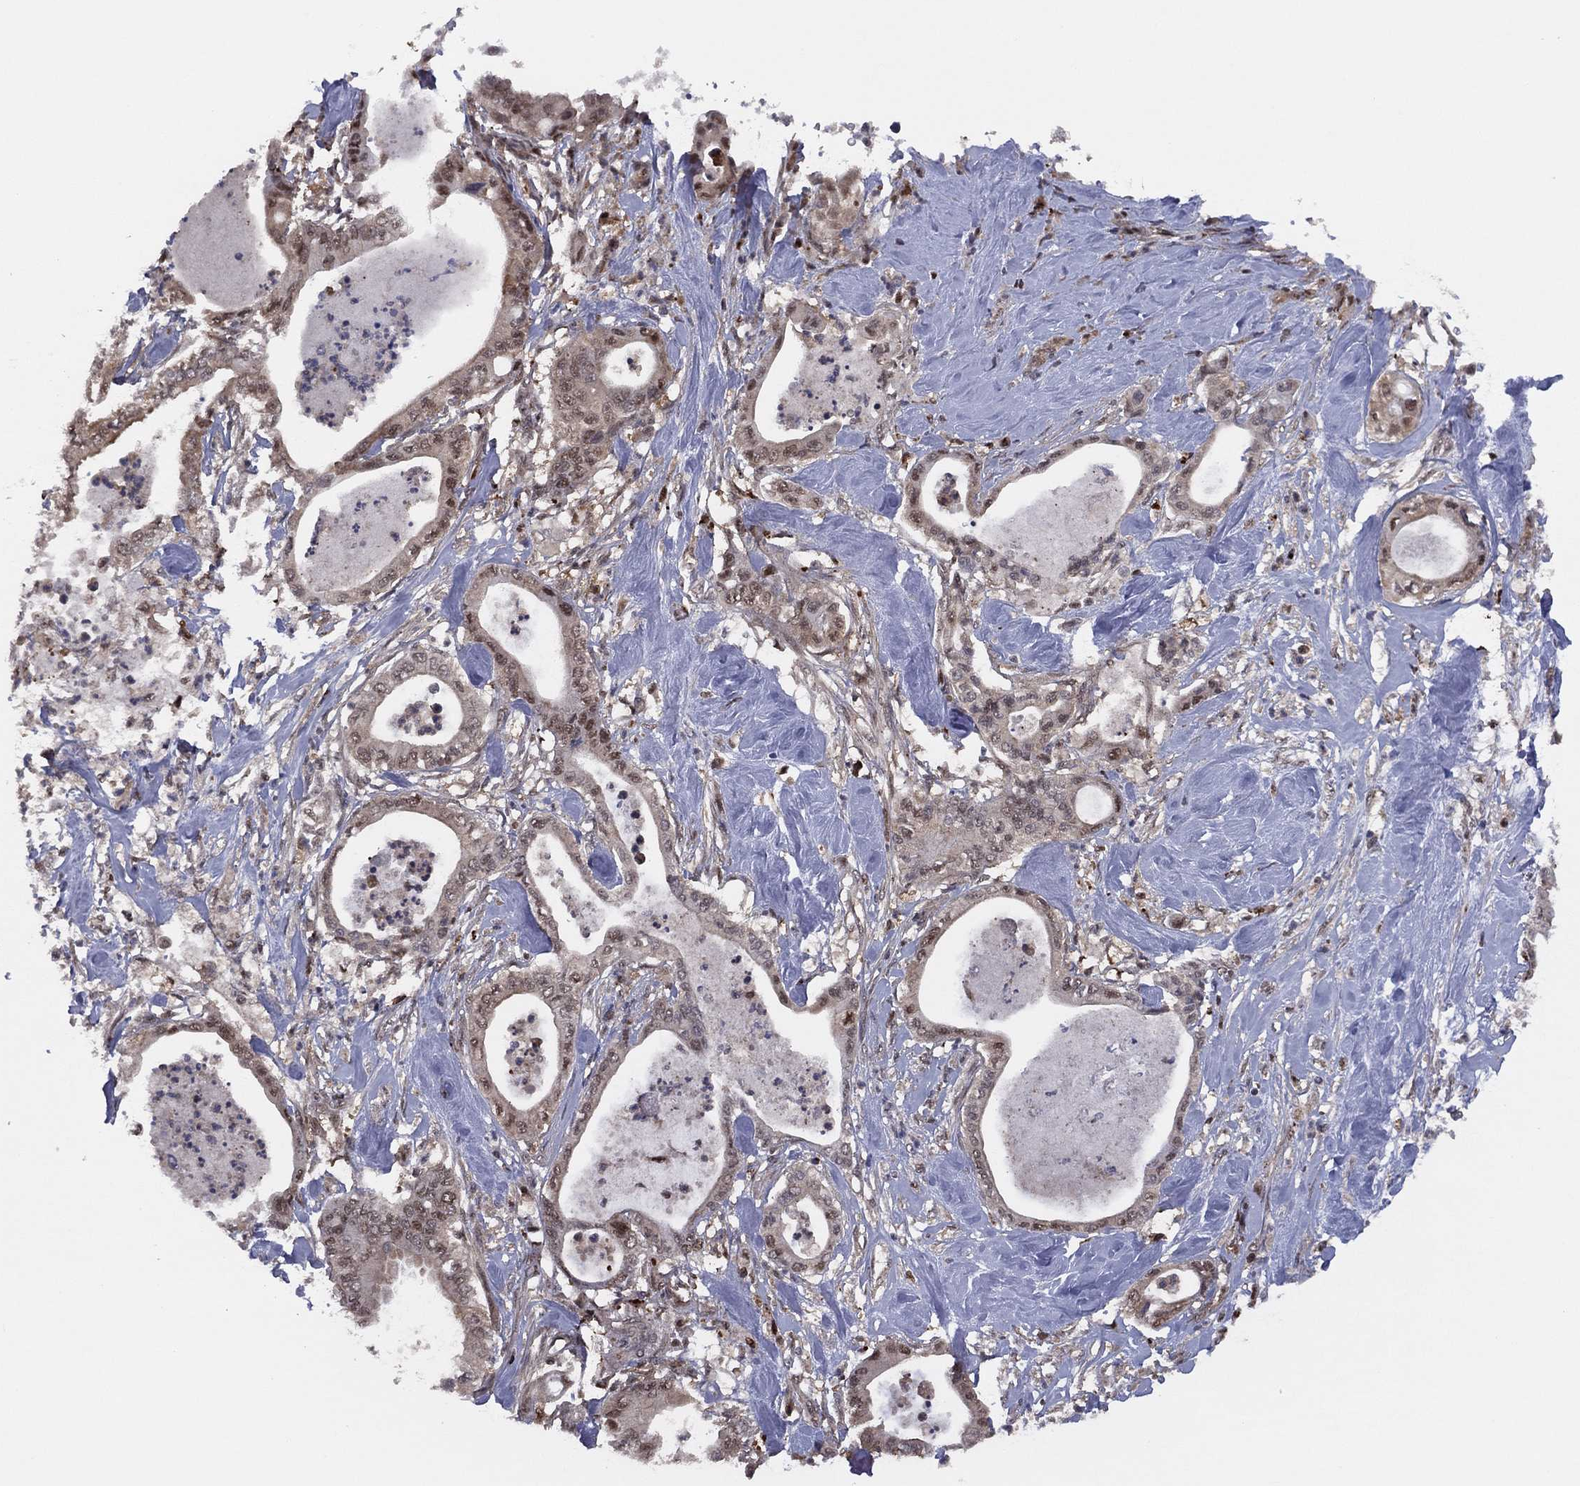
{"staining": {"intensity": "weak", "quantity": "25%-75%", "location": "cytoplasmic/membranous"}, "tissue": "pancreatic cancer", "cell_type": "Tumor cells", "image_type": "cancer", "snomed": [{"axis": "morphology", "description": "Adenocarcinoma, NOS"}, {"axis": "topography", "description": "Pancreas"}], "caption": "A brown stain labels weak cytoplasmic/membranous expression of a protein in pancreatic adenocarcinoma tumor cells.", "gene": "ICOSLG", "patient": {"sex": "male", "age": 71}}